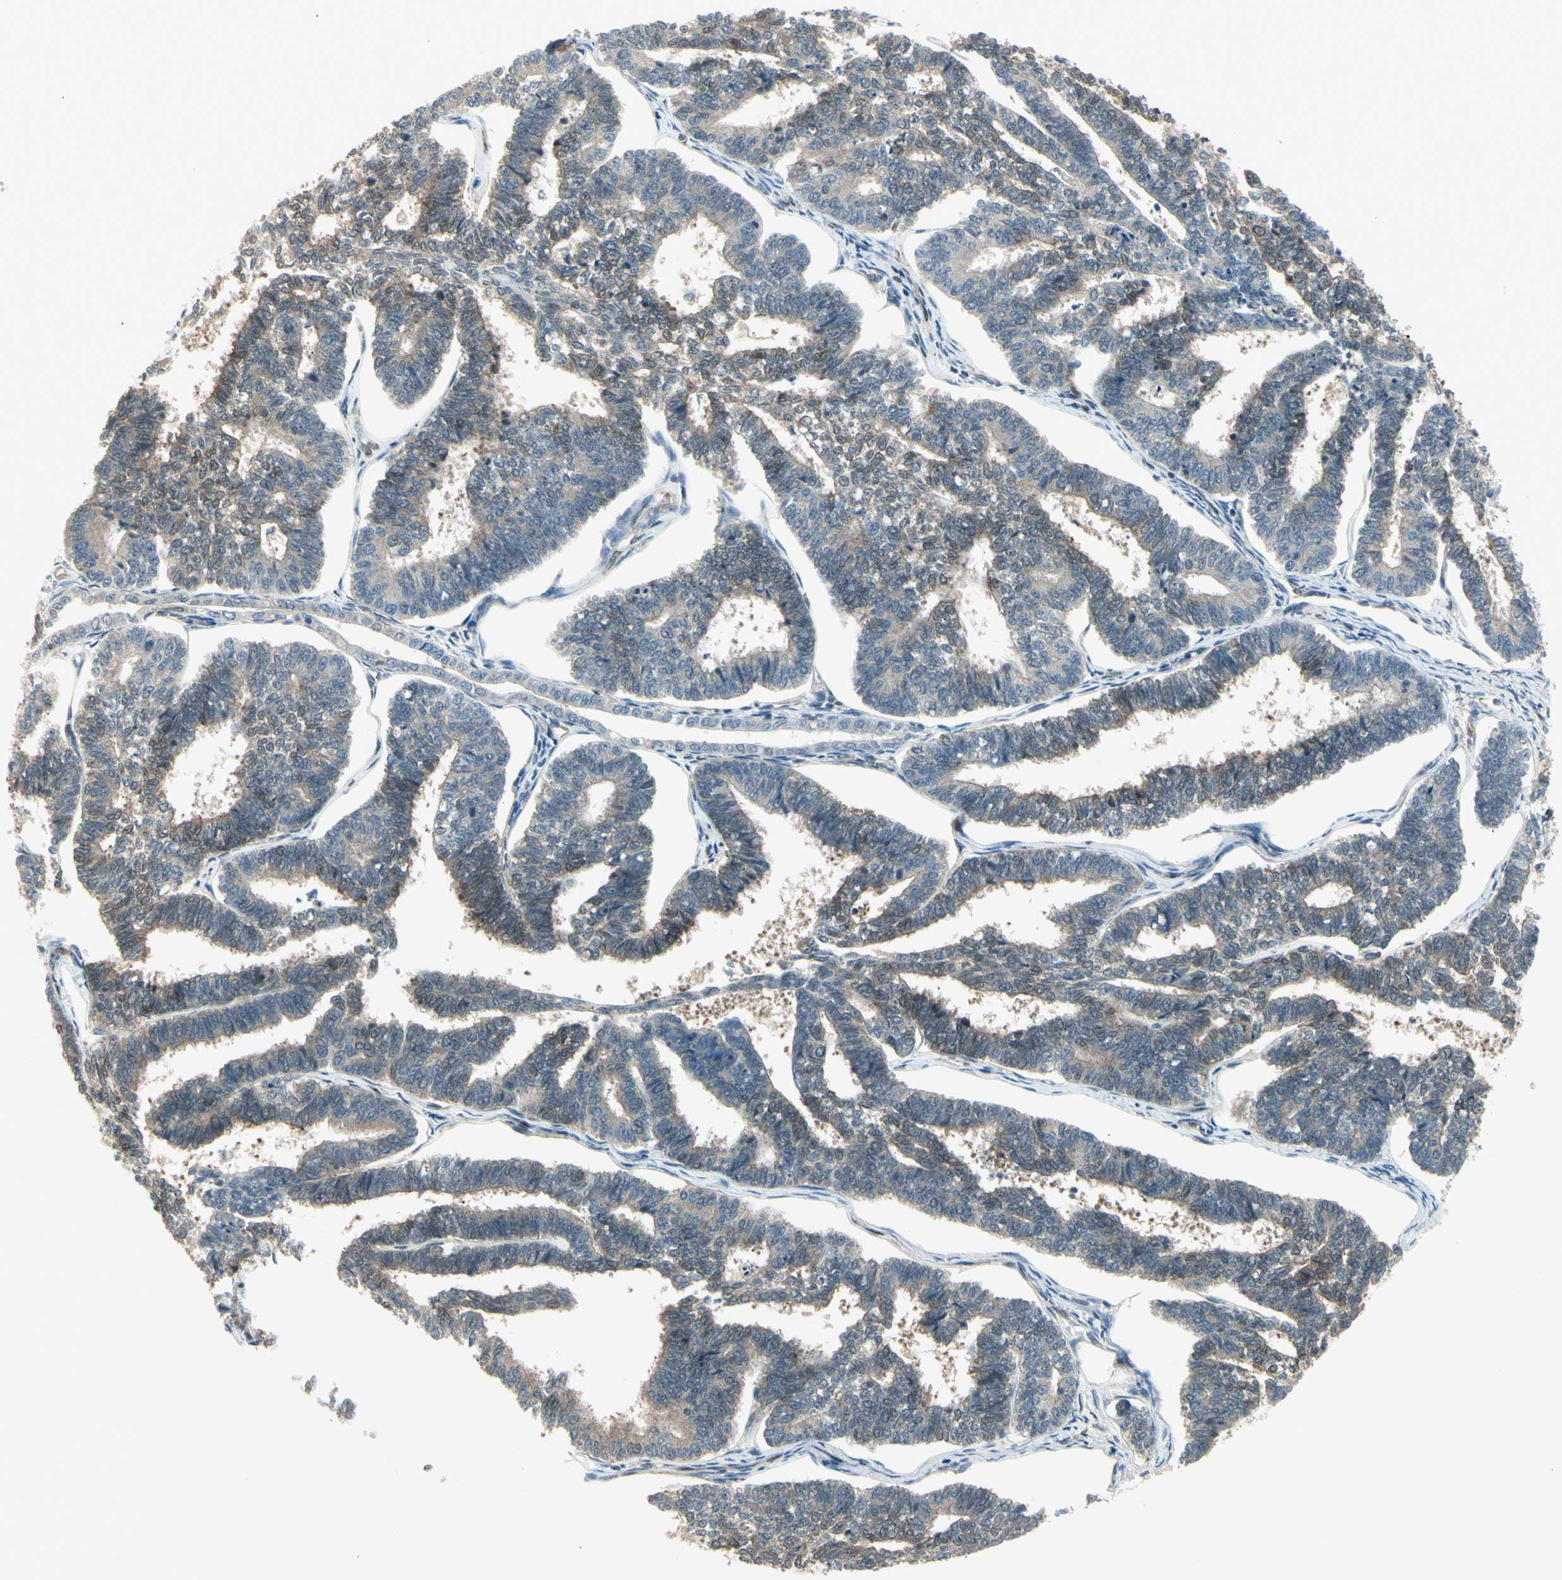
{"staining": {"intensity": "moderate", "quantity": ">75%", "location": "cytoplasmic/membranous"}, "tissue": "endometrial cancer", "cell_type": "Tumor cells", "image_type": "cancer", "snomed": [{"axis": "morphology", "description": "Adenocarcinoma, NOS"}, {"axis": "topography", "description": "Endometrium"}], "caption": "Protein analysis of endometrial cancer tissue exhibits moderate cytoplasmic/membranous staining in approximately >75% of tumor cells. The staining was performed using DAB, with brown indicating positive protein expression. Nuclei are stained blue with hematoxylin.", "gene": "SVBP", "patient": {"sex": "female", "age": 70}}